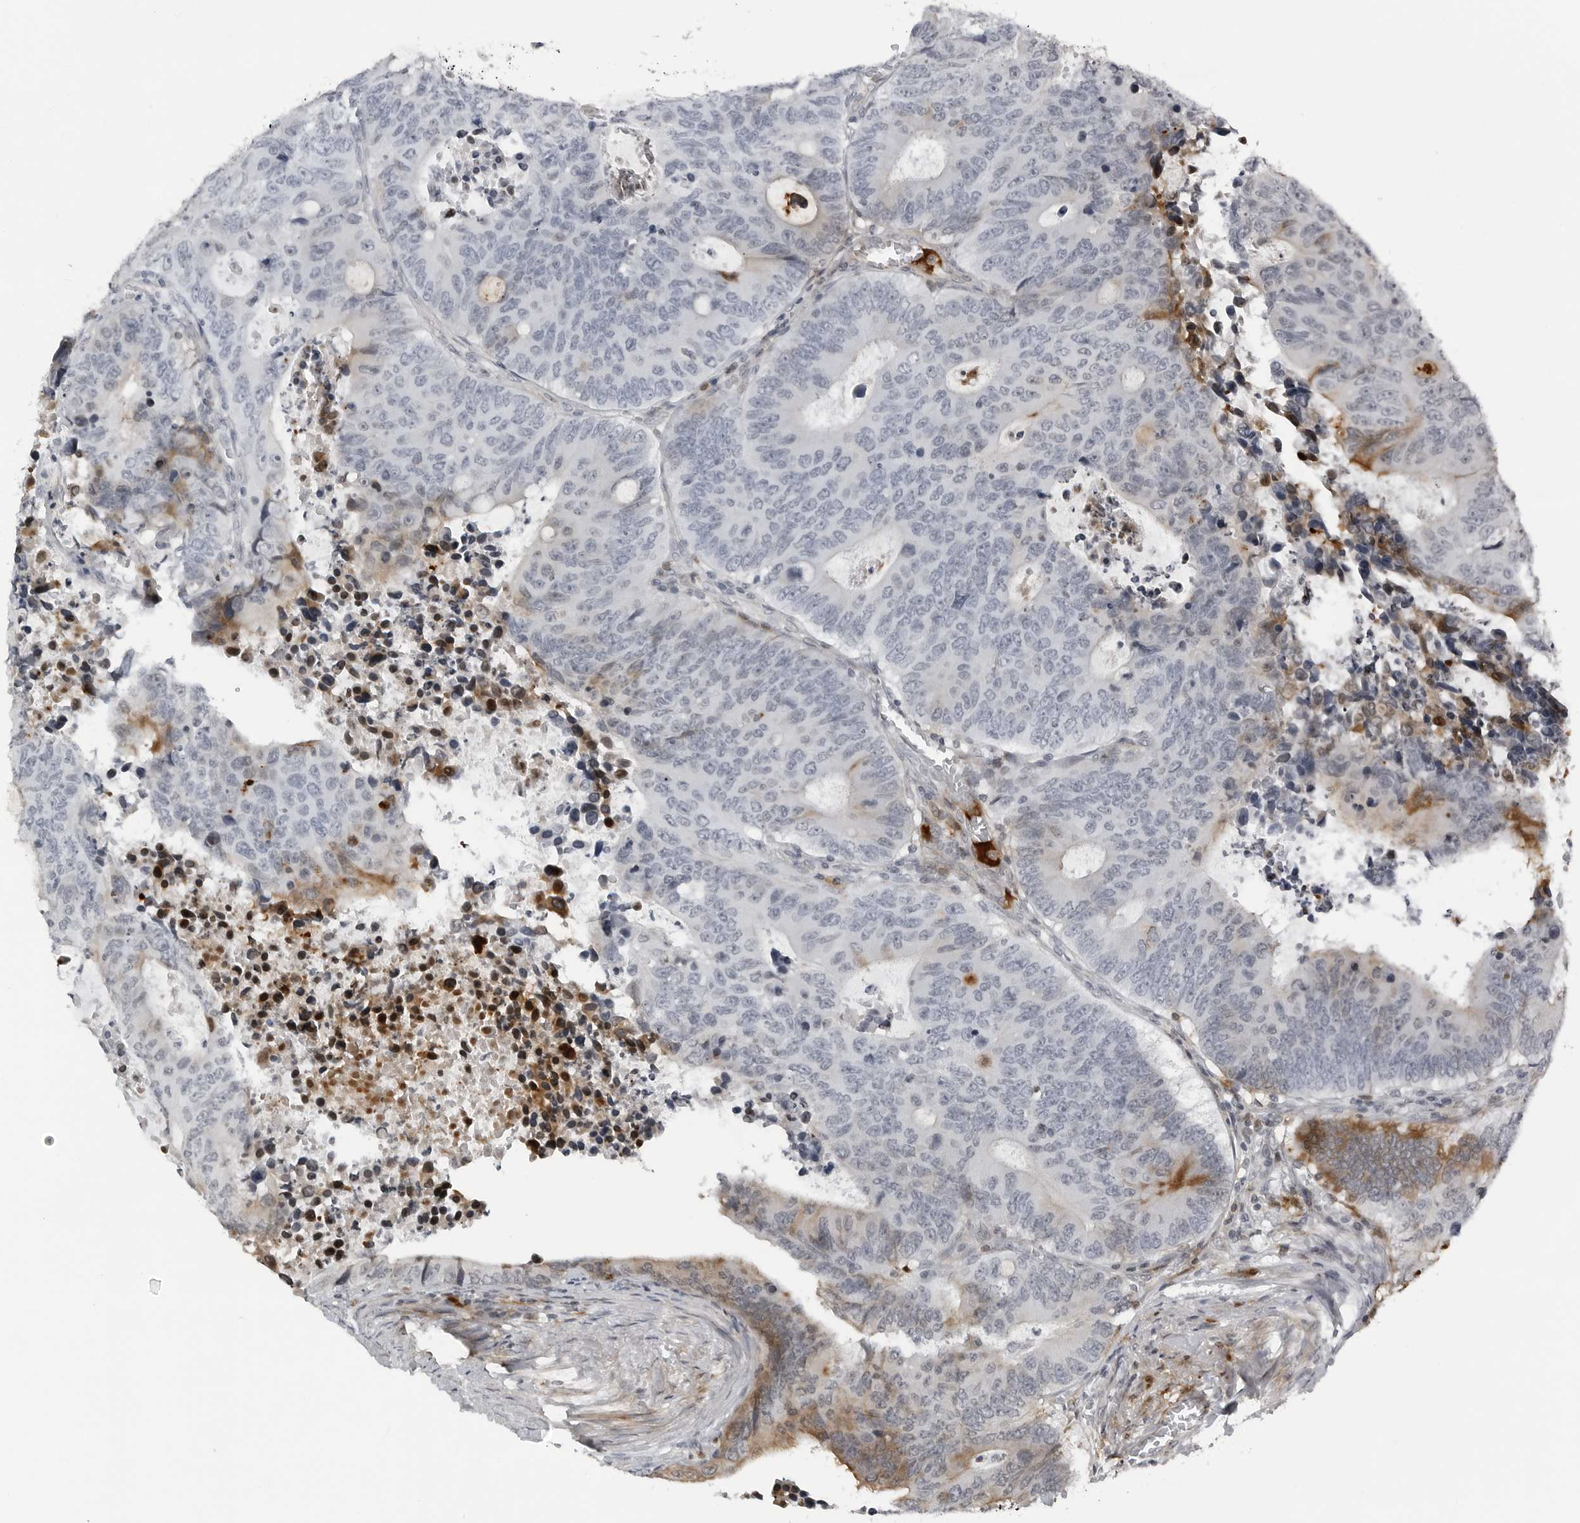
{"staining": {"intensity": "negative", "quantity": "none", "location": "none"}, "tissue": "colorectal cancer", "cell_type": "Tumor cells", "image_type": "cancer", "snomed": [{"axis": "morphology", "description": "Adenocarcinoma, NOS"}, {"axis": "topography", "description": "Colon"}], "caption": "Adenocarcinoma (colorectal) stained for a protein using immunohistochemistry (IHC) exhibits no positivity tumor cells.", "gene": "CXCR5", "patient": {"sex": "male", "age": 87}}